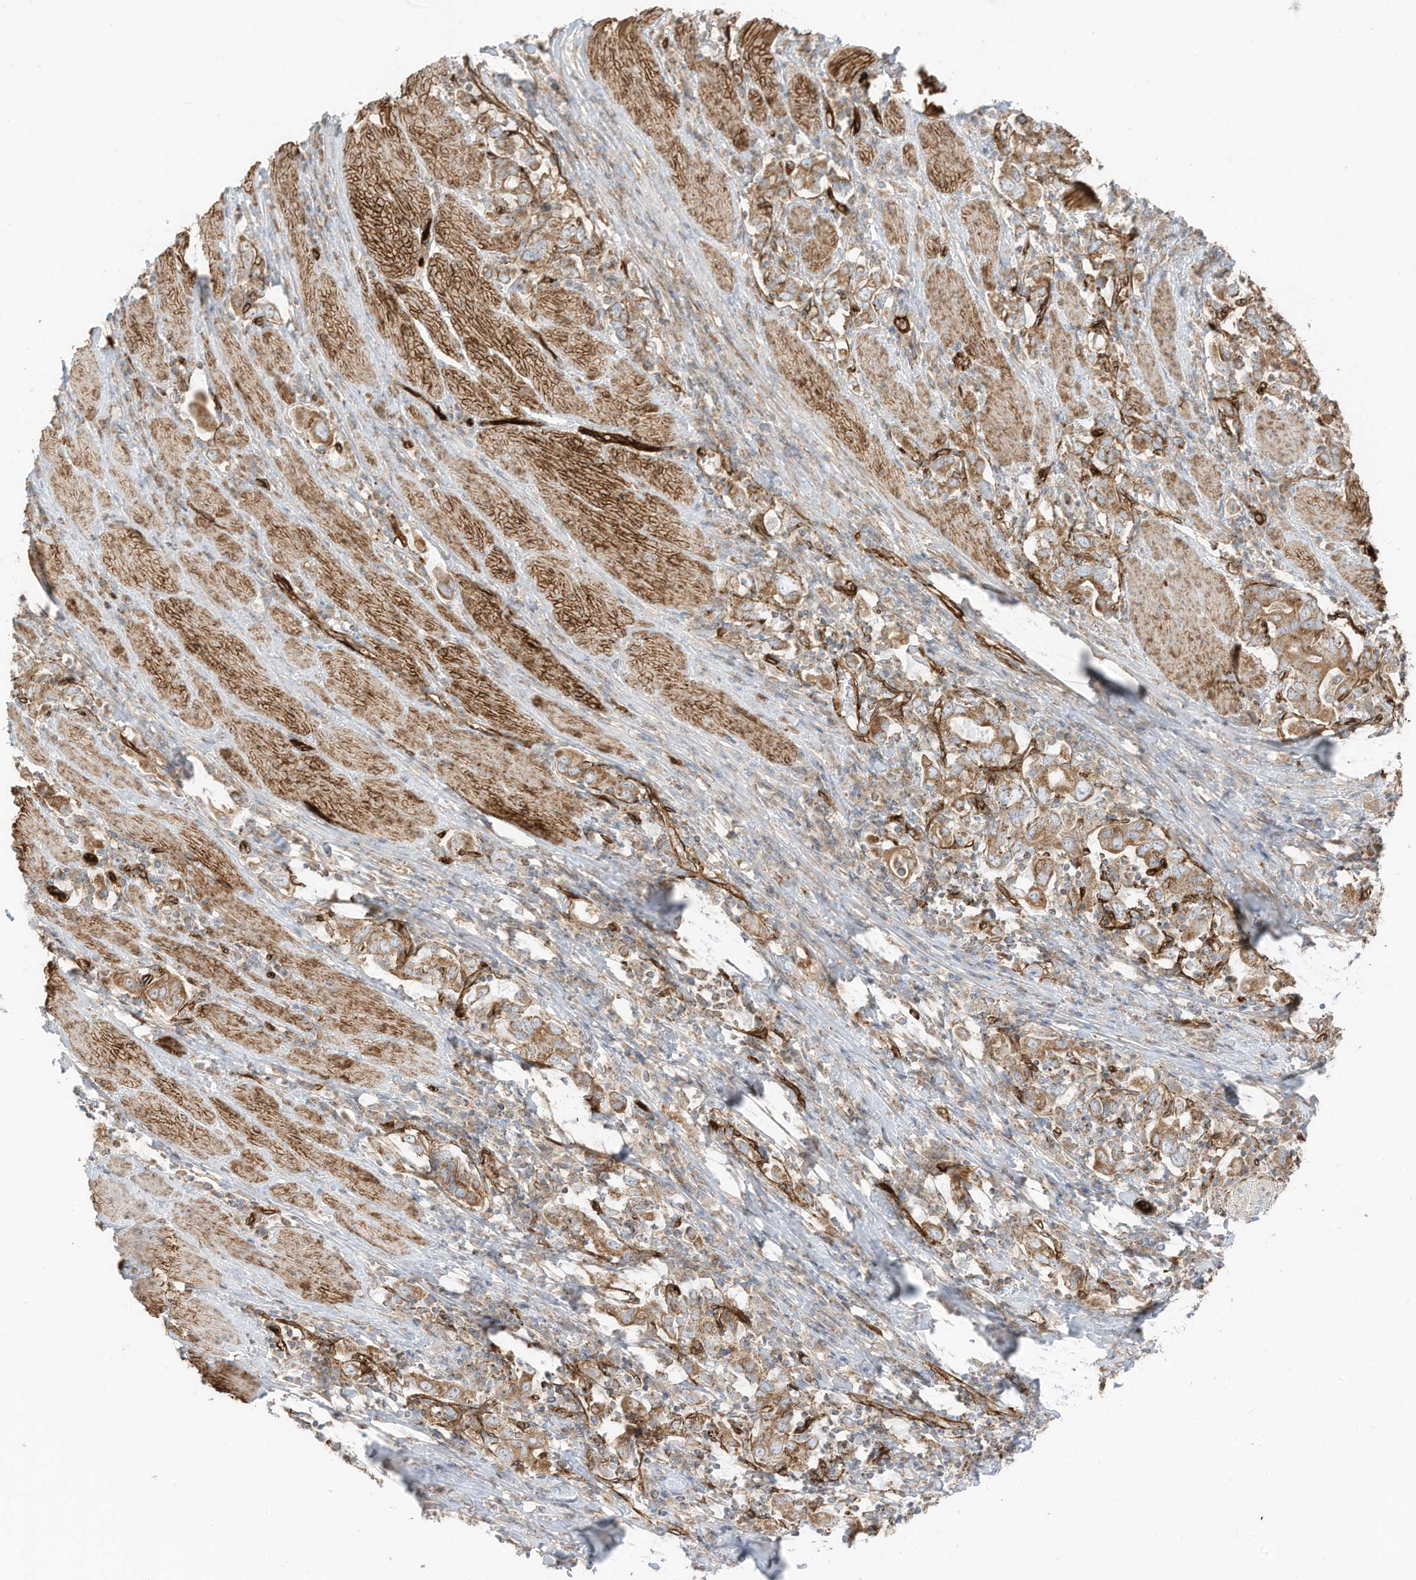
{"staining": {"intensity": "moderate", "quantity": ">75%", "location": "cytoplasmic/membranous"}, "tissue": "stomach cancer", "cell_type": "Tumor cells", "image_type": "cancer", "snomed": [{"axis": "morphology", "description": "Adenocarcinoma, NOS"}, {"axis": "topography", "description": "Stomach, upper"}], "caption": "Immunohistochemical staining of human stomach cancer shows moderate cytoplasmic/membranous protein positivity in about >75% of tumor cells. Nuclei are stained in blue.", "gene": "ABCB7", "patient": {"sex": "male", "age": 62}}